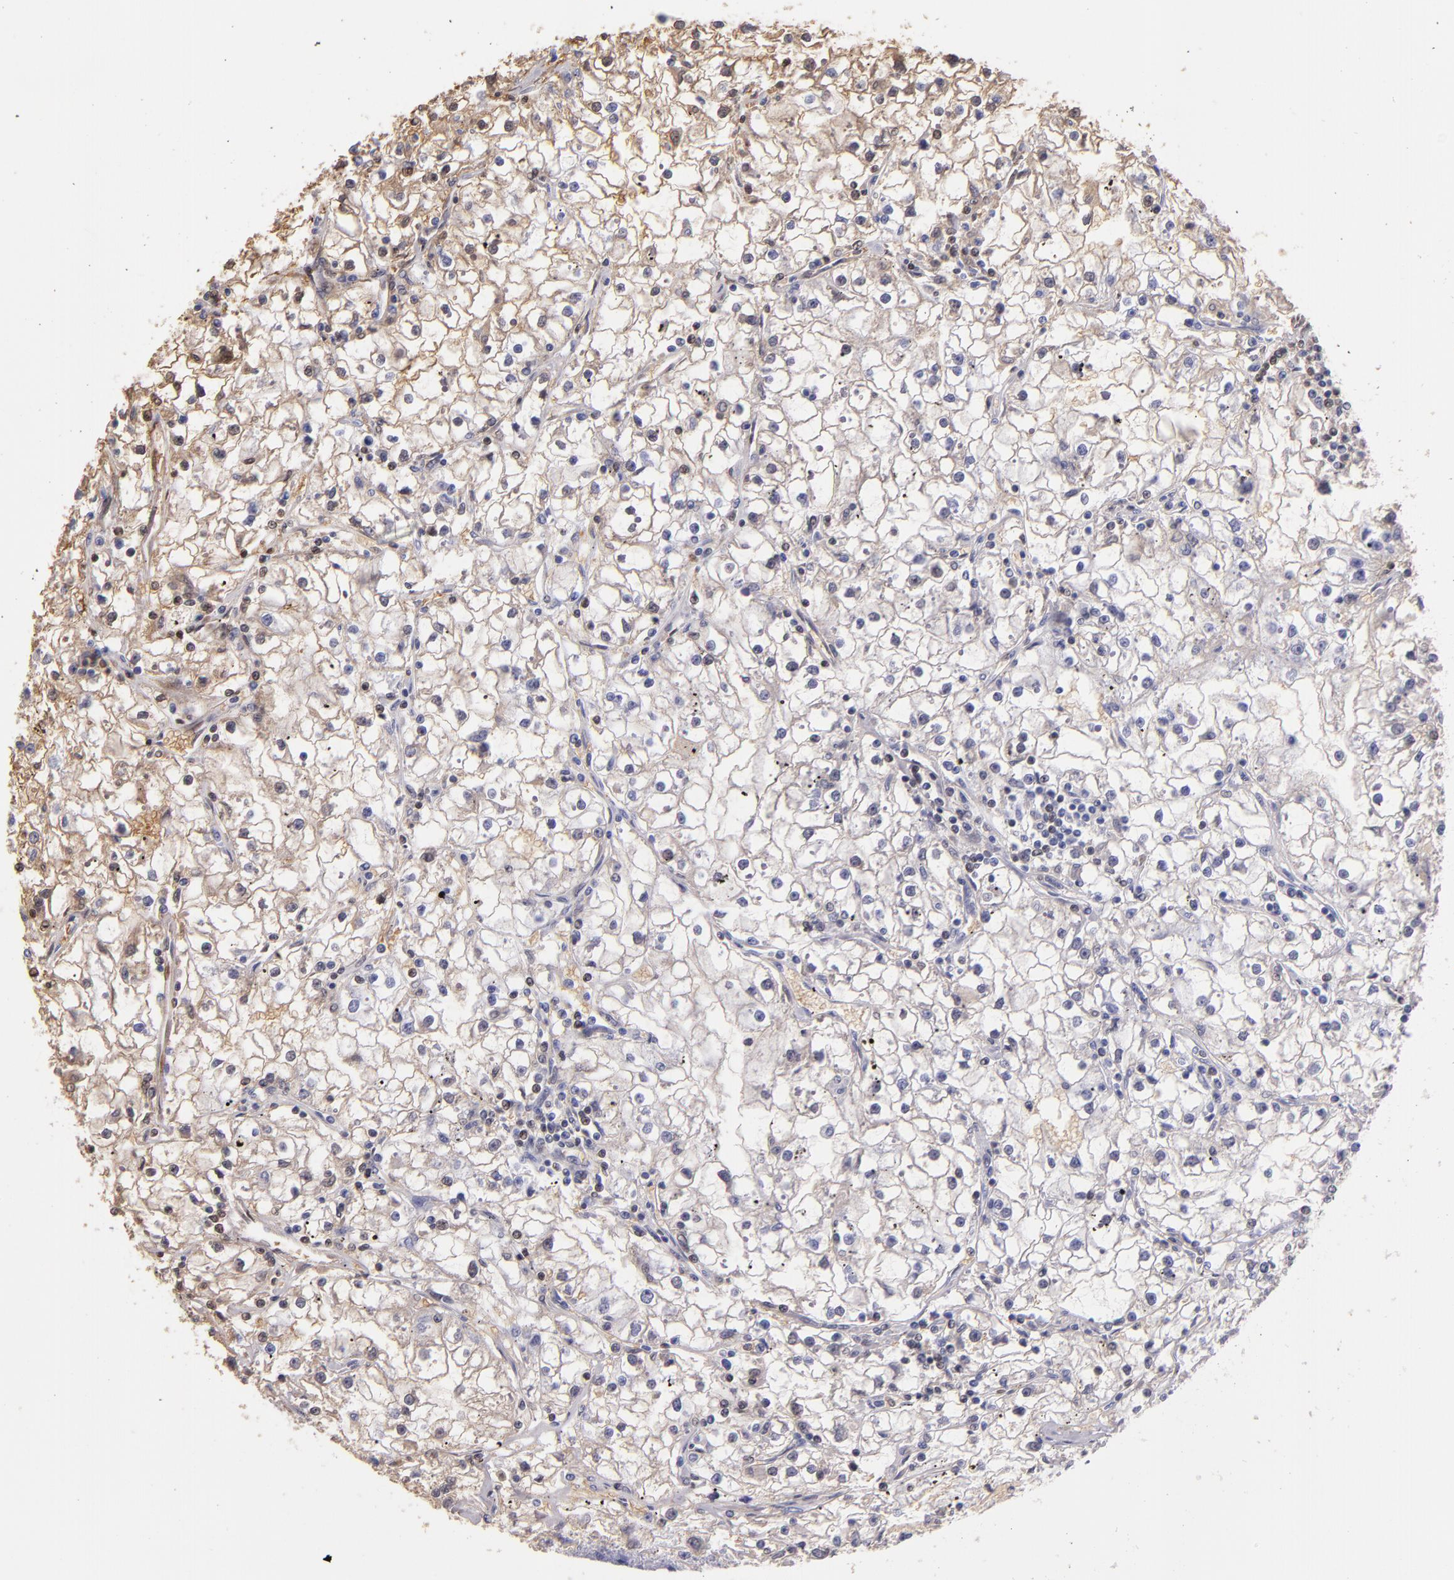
{"staining": {"intensity": "strong", "quantity": ">75%", "location": "cytoplasmic/membranous"}, "tissue": "renal cancer", "cell_type": "Tumor cells", "image_type": "cancer", "snomed": [{"axis": "morphology", "description": "Adenocarcinoma, NOS"}, {"axis": "topography", "description": "Kidney"}], "caption": "Immunohistochemical staining of renal adenocarcinoma displays high levels of strong cytoplasmic/membranous positivity in about >75% of tumor cells. (DAB IHC with brightfield microscopy, high magnification).", "gene": "SERPINC1", "patient": {"sex": "male", "age": 56}}